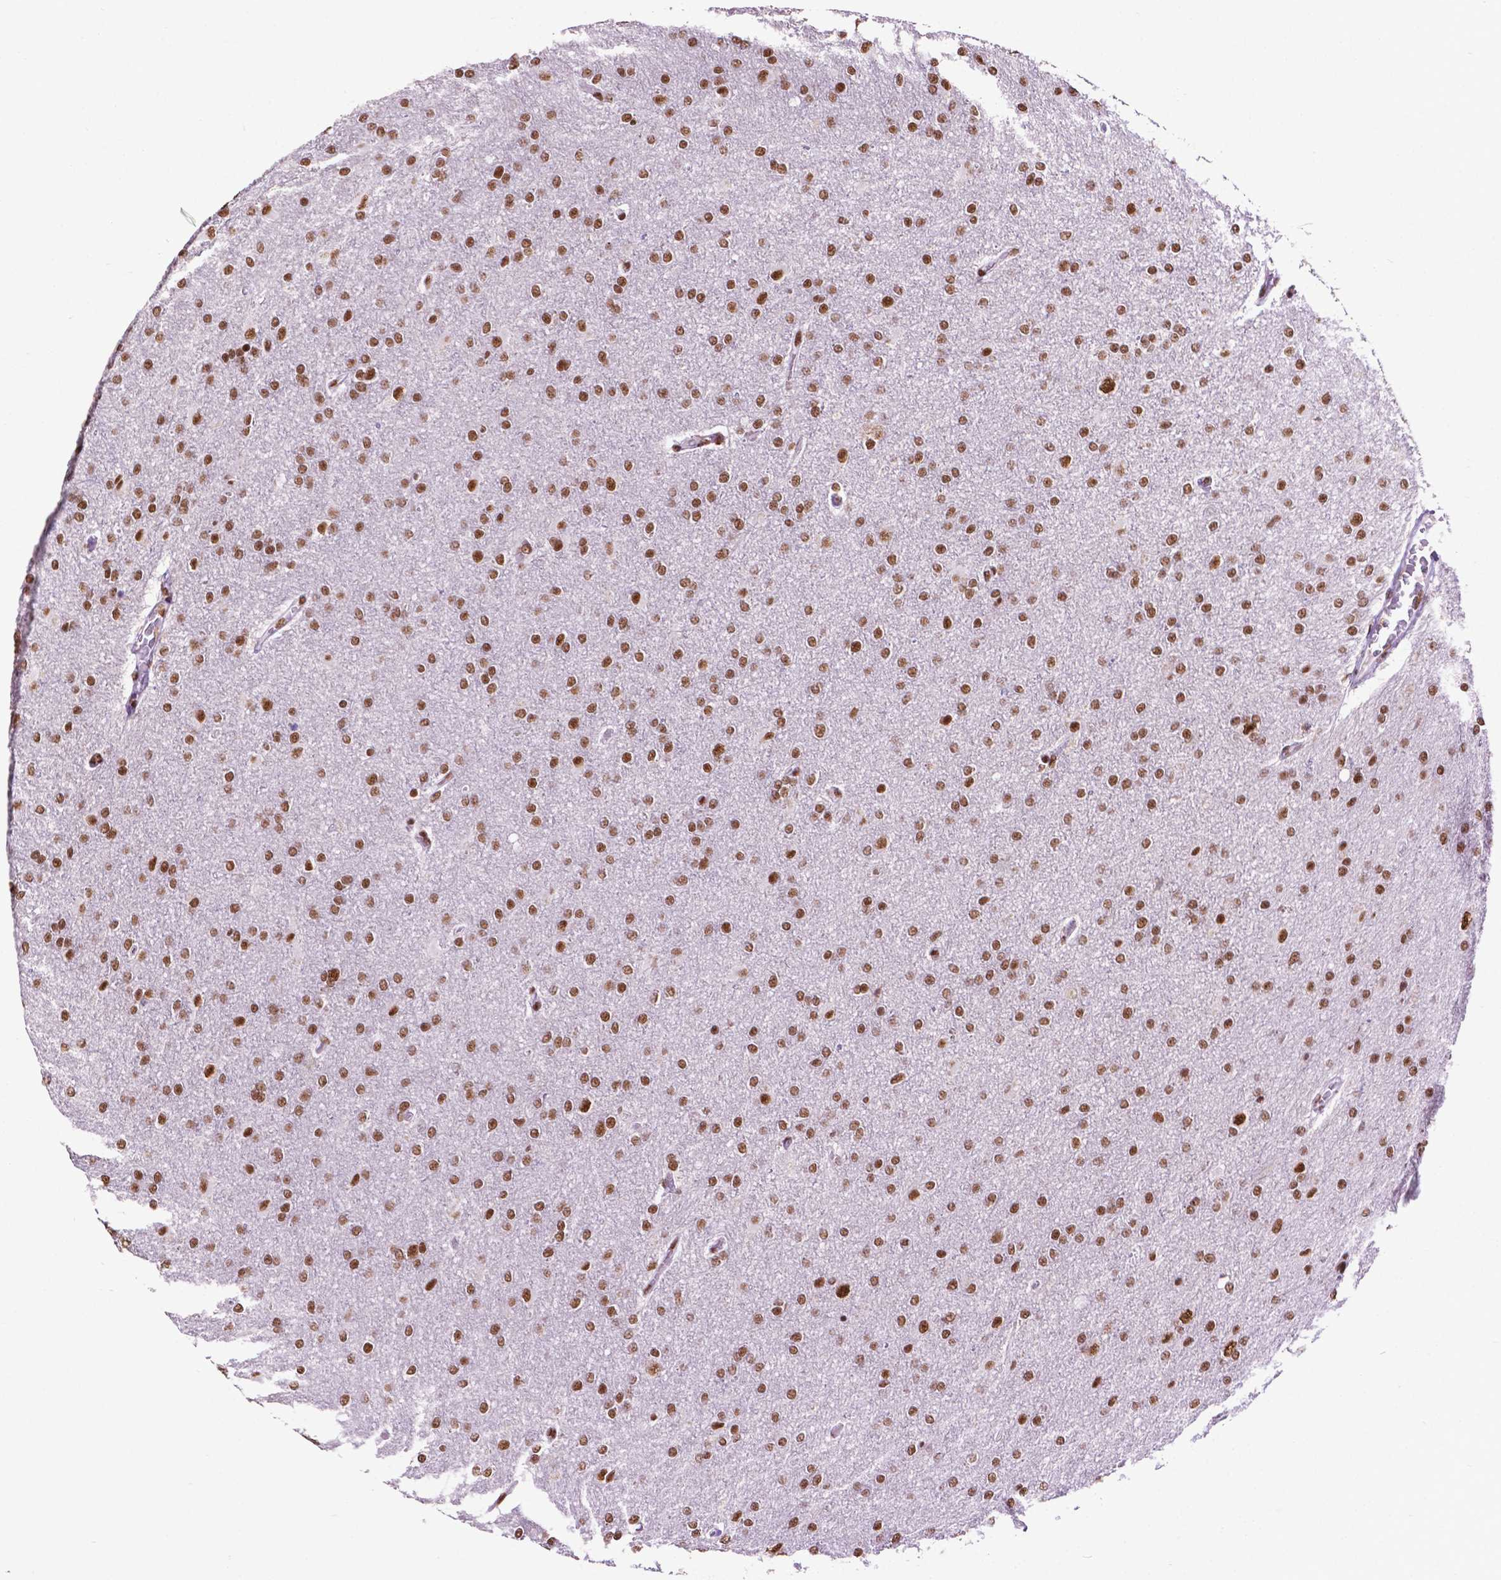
{"staining": {"intensity": "moderate", "quantity": ">75%", "location": "nuclear"}, "tissue": "glioma", "cell_type": "Tumor cells", "image_type": "cancer", "snomed": [{"axis": "morphology", "description": "Glioma, malignant, High grade"}, {"axis": "topography", "description": "Cerebral cortex"}], "caption": "Immunohistochemistry staining of glioma, which shows medium levels of moderate nuclear expression in about >75% of tumor cells indicating moderate nuclear protein expression. The staining was performed using DAB (brown) for protein detection and nuclei were counterstained in hematoxylin (blue).", "gene": "CCAR2", "patient": {"sex": "male", "age": 70}}